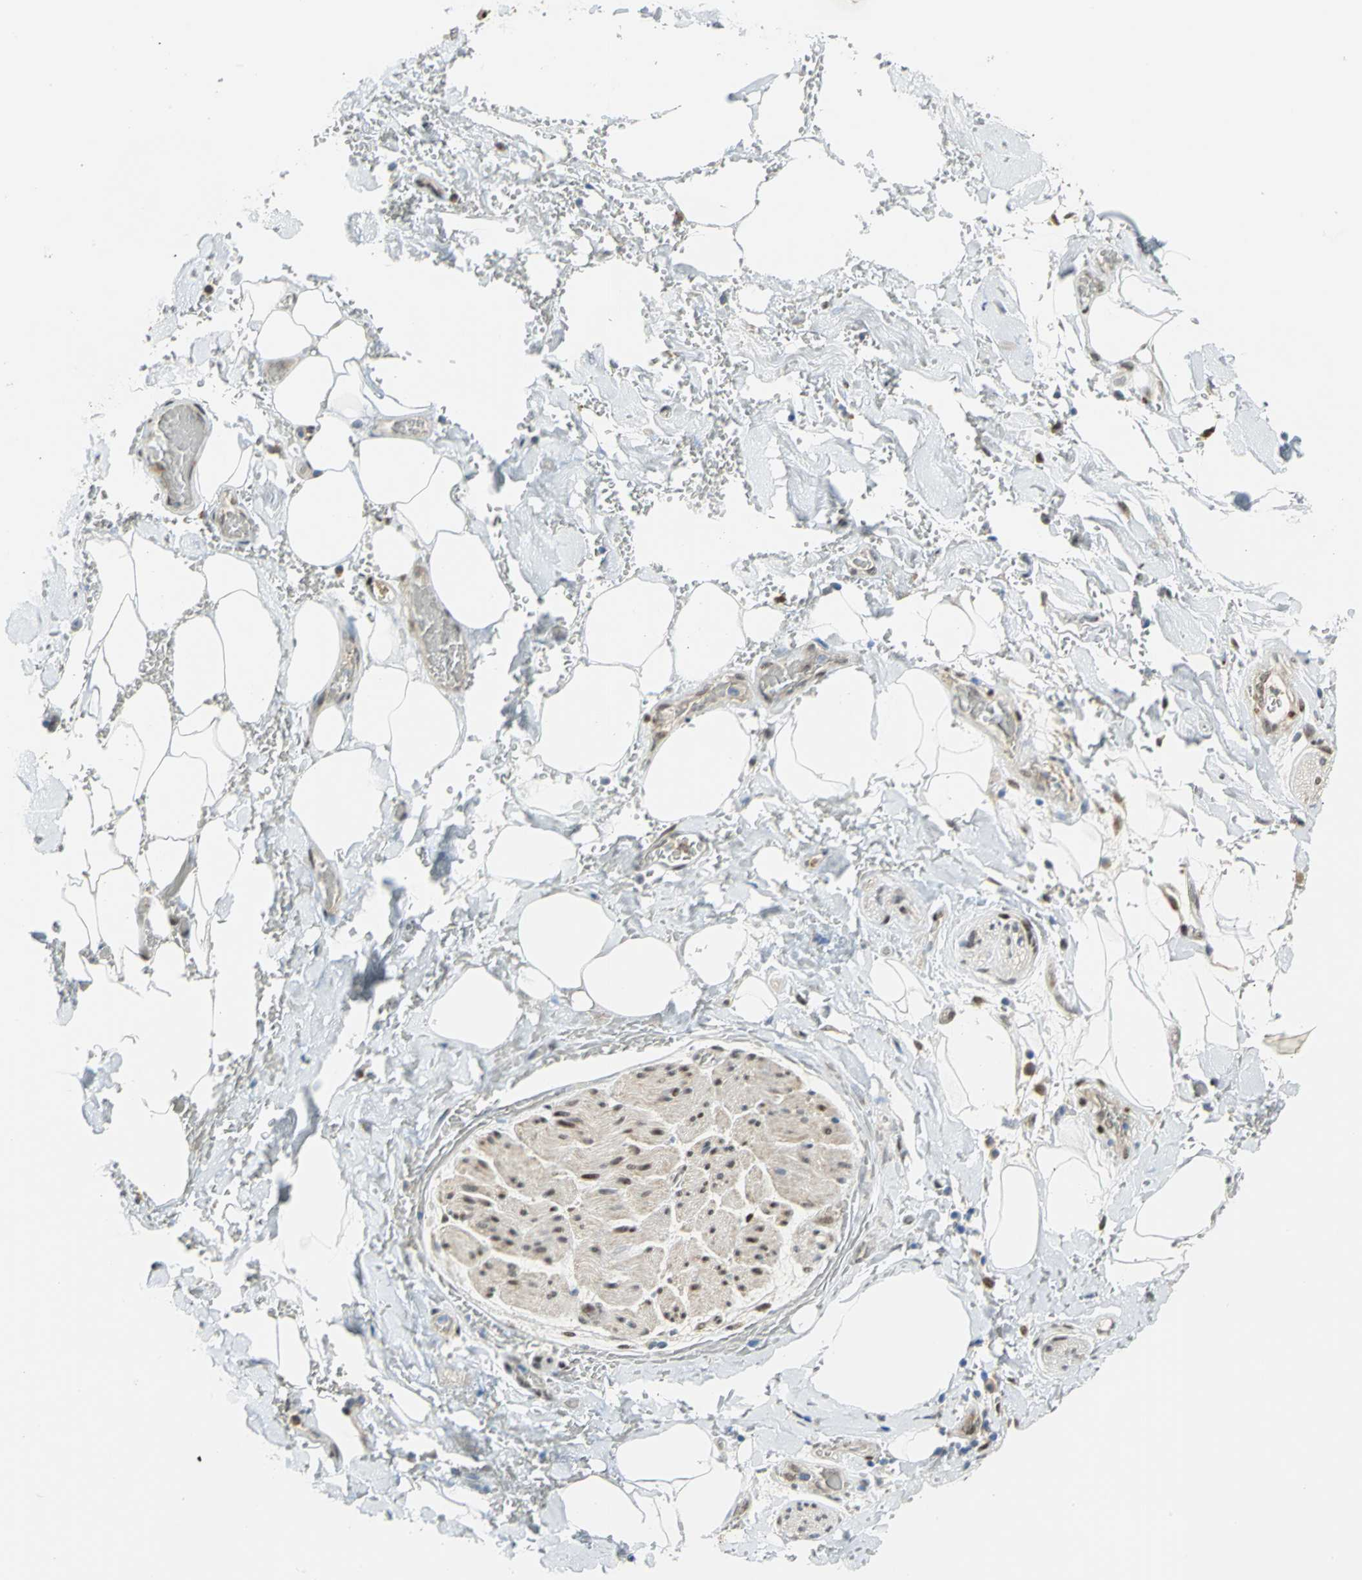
{"staining": {"intensity": "moderate", "quantity": ">75%", "location": "nuclear"}, "tissue": "adipose tissue", "cell_type": "Adipocytes", "image_type": "normal", "snomed": [{"axis": "morphology", "description": "Normal tissue, NOS"}, {"axis": "morphology", "description": "Cholangiocarcinoma"}, {"axis": "topography", "description": "Liver"}, {"axis": "topography", "description": "Peripheral nerve tissue"}], "caption": "Protein expression analysis of benign adipose tissue demonstrates moderate nuclear positivity in approximately >75% of adipocytes. (DAB = brown stain, brightfield microscopy at high magnification).", "gene": "RBFOX2", "patient": {"sex": "male", "age": 50}}